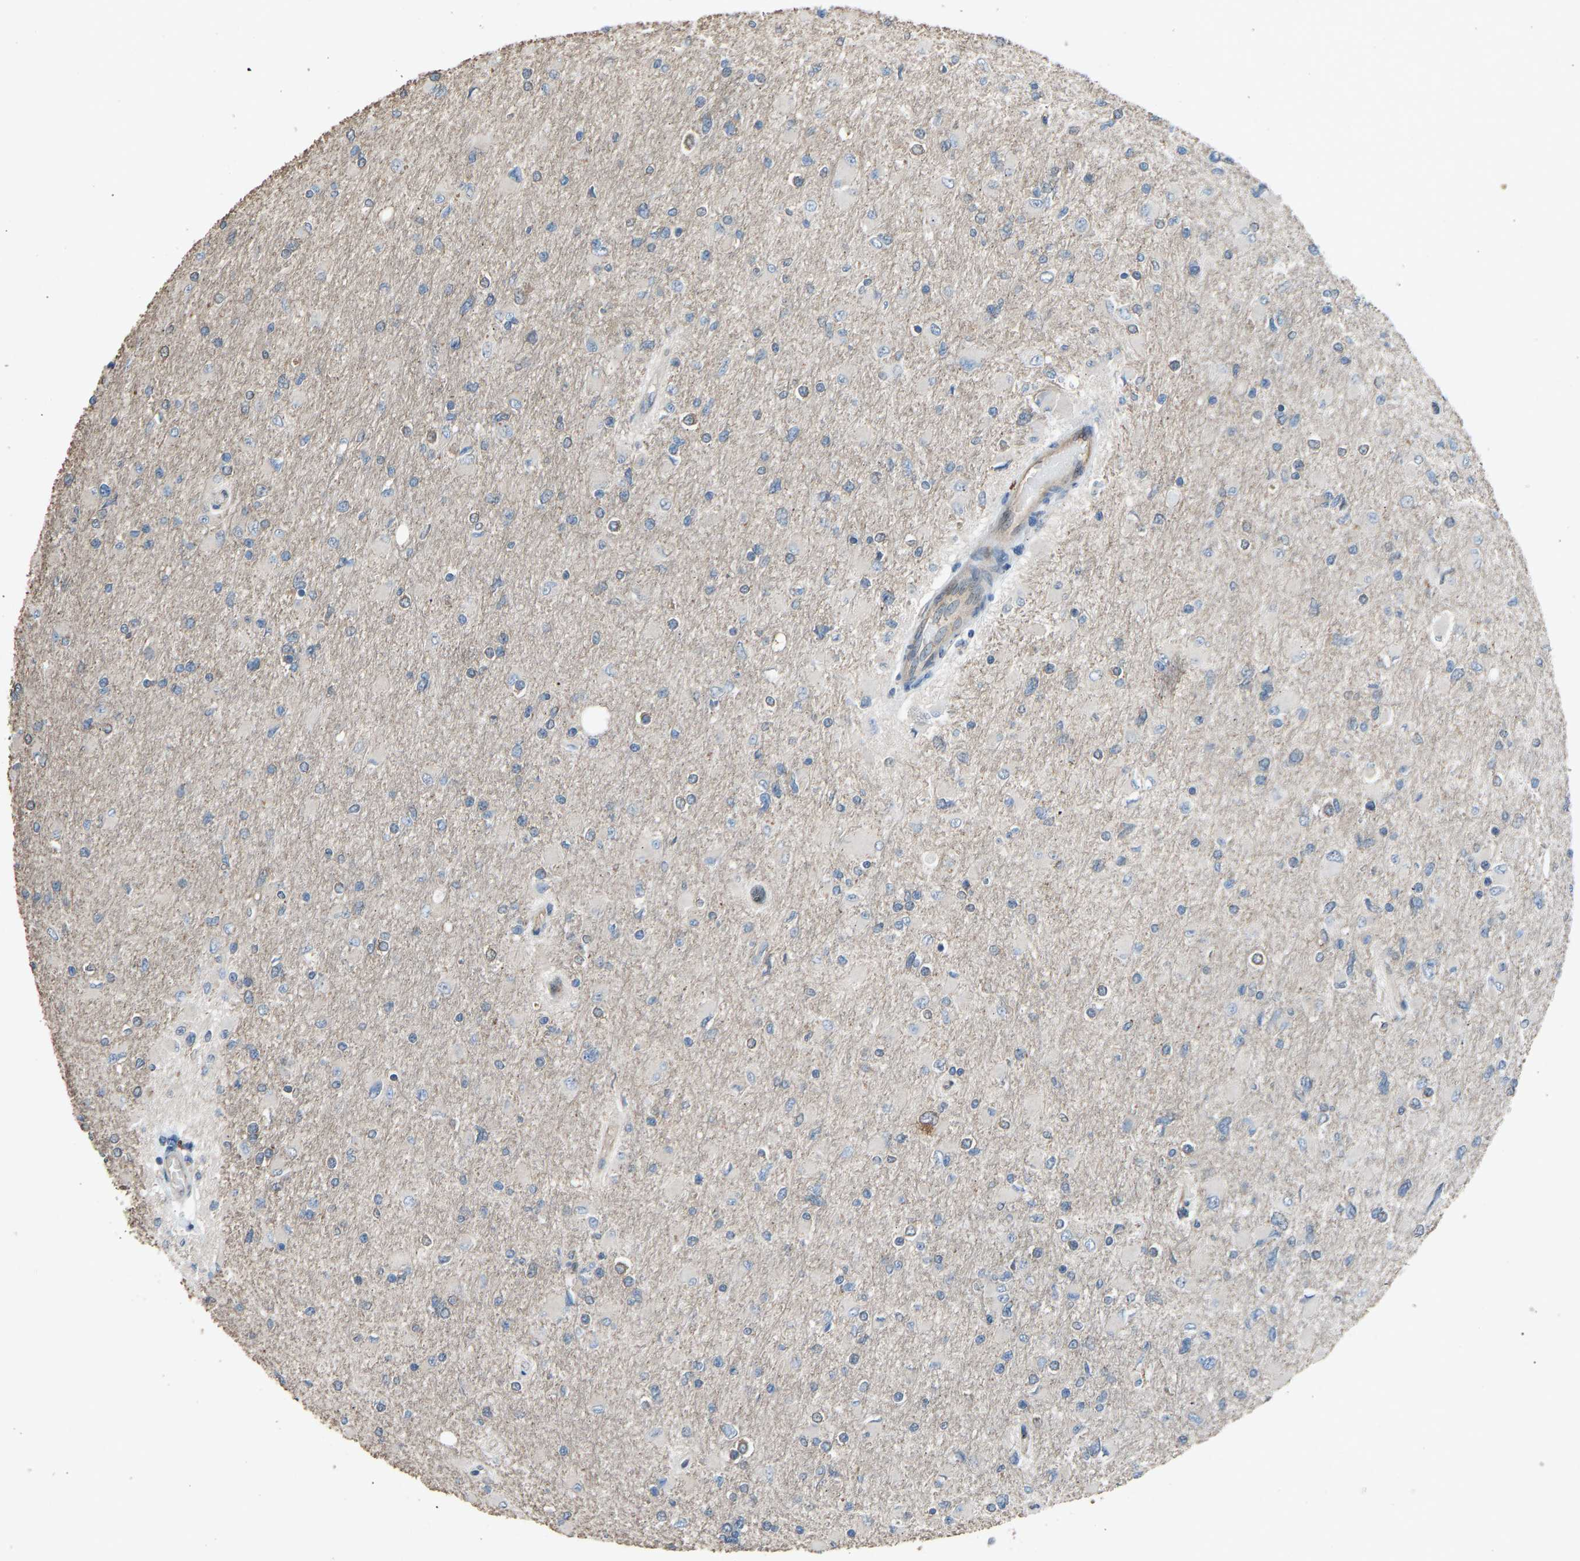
{"staining": {"intensity": "negative", "quantity": "none", "location": "none"}, "tissue": "glioma", "cell_type": "Tumor cells", "image_type": "cancer", "snomed": [{"axis": "morphology", "description": "Glioma, malignant, High grade"}, {"axis": "topography", "description": "Cerebral cortex"}], "caption": "High power microscopy histopathology image of an IHC micrograph of malignant glioma (high-grade), revealing no significant staining in tumor cells.", "gene": "SLC43A1", "patient": {"sex": "female", "age": 36}}